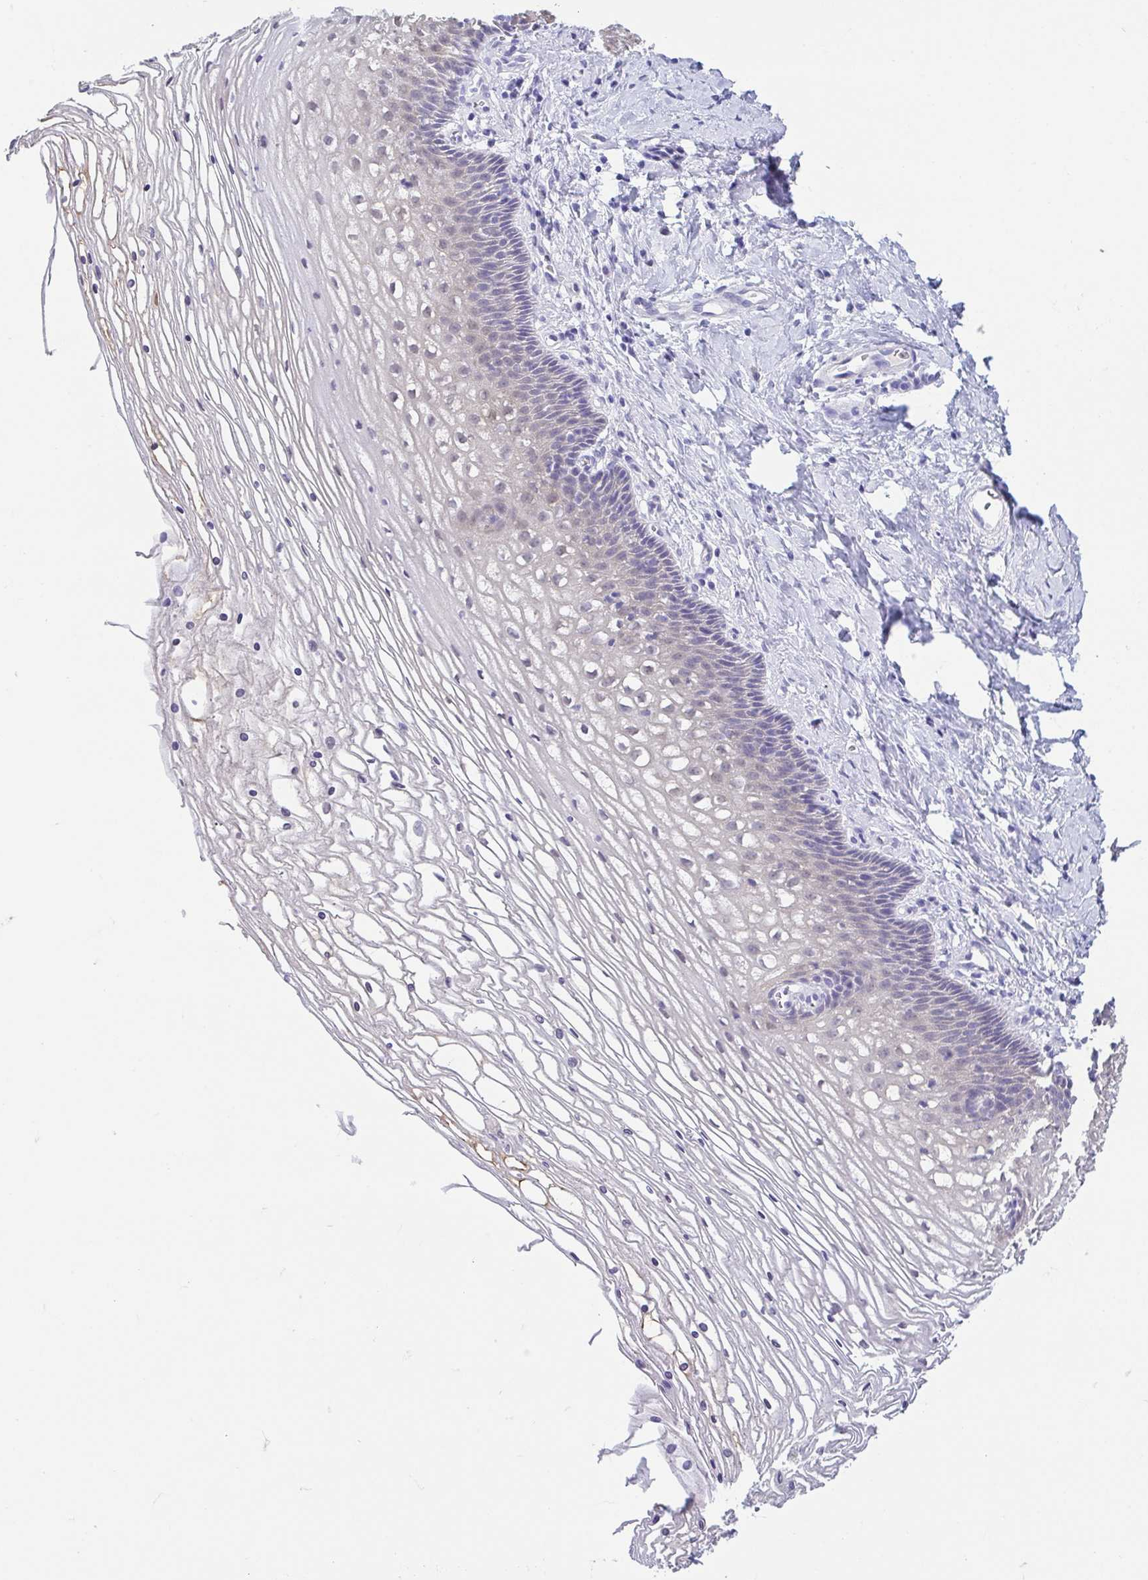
{"staining": {"intensity": "negative", "quantity": "none", "location": "none"}, "tissue": "cervix", "cell_type": "Glandular cells", "image_type": "normal", "snomed": [{"axis": "morphology", "description": "Normal tissue, NOS"}, {"axis": "topography", "description": "Cervix"}], "caption": "IHC histopathology image of unremarkable cervix: human cervix stained with DAB reveals no significant protein positivity in glandular cells.", "gene": "FABP3", "patient": {"sex": "female", "age": 36}}